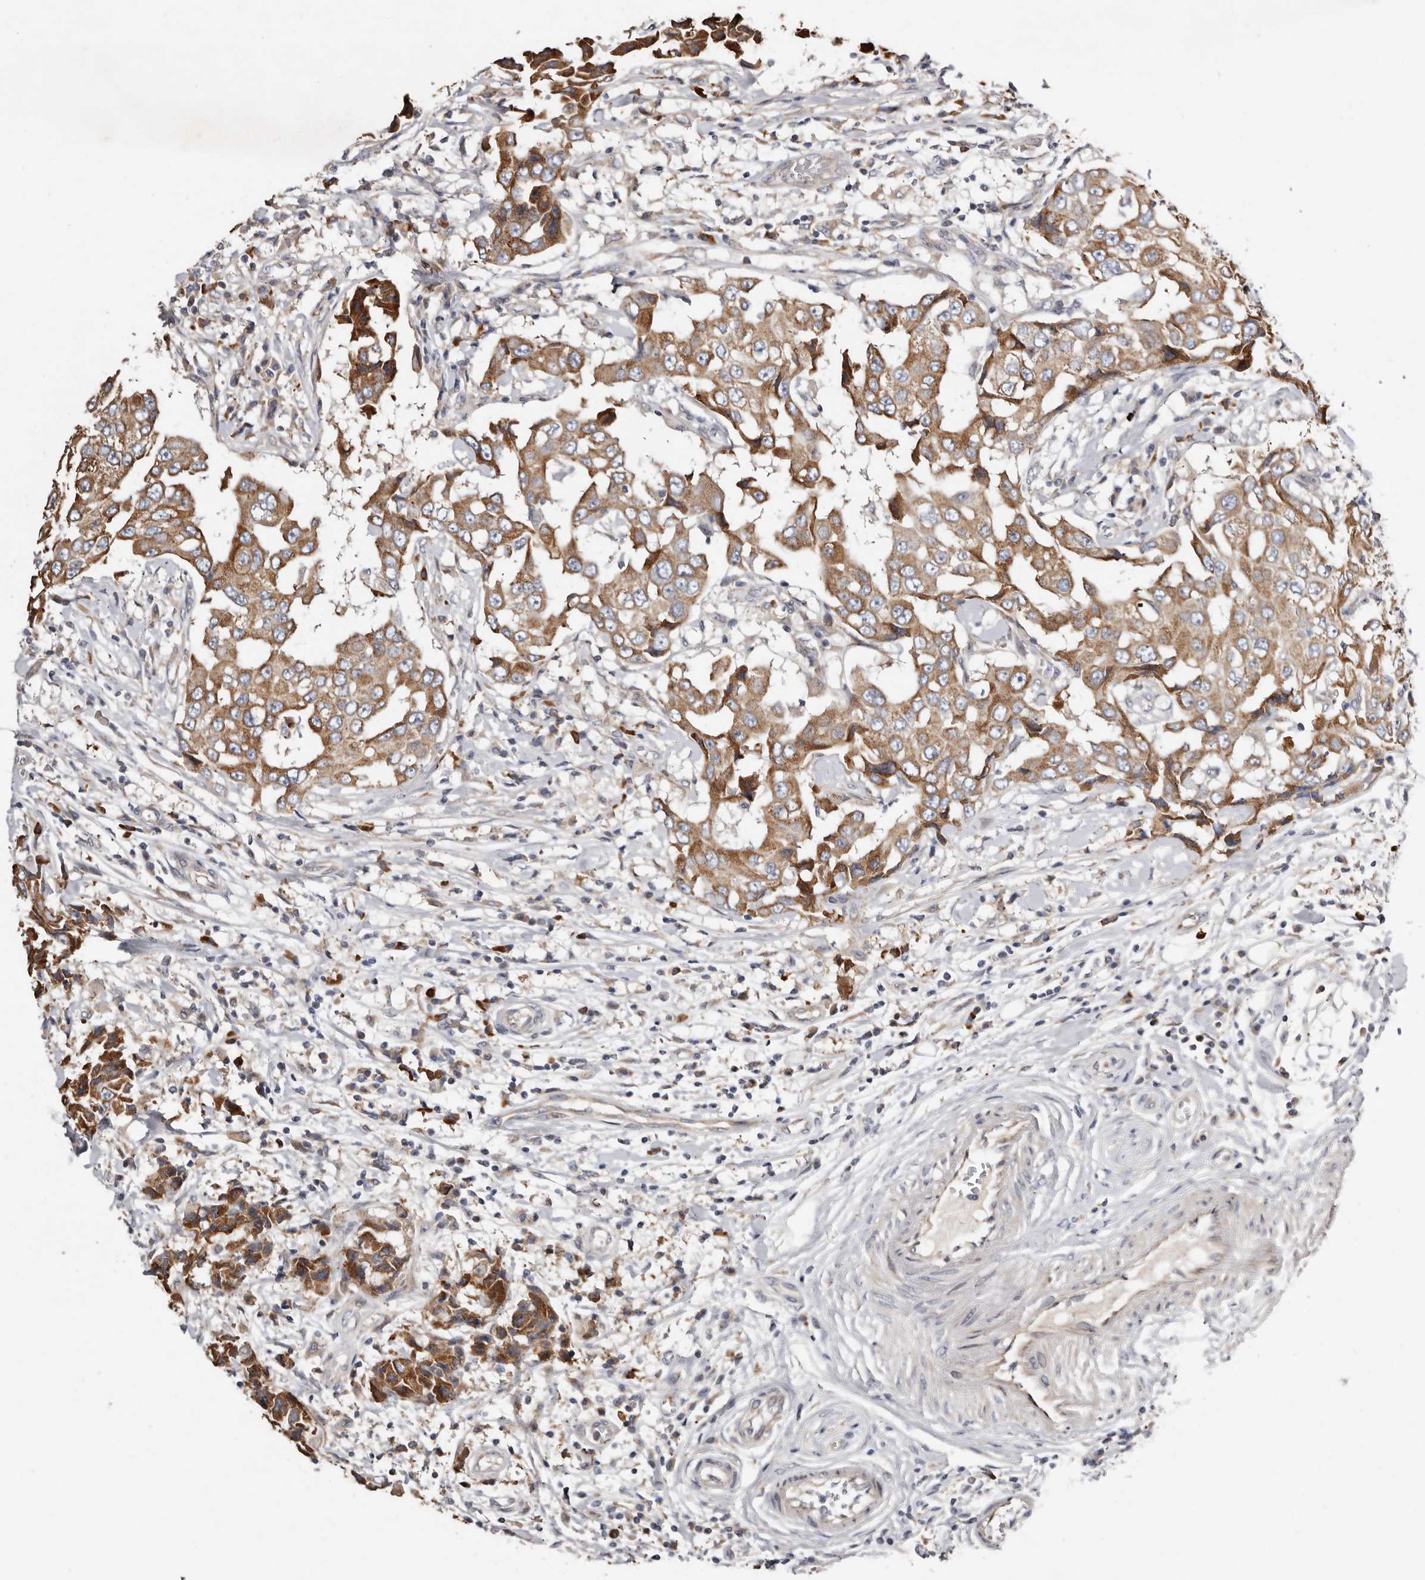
{"staining": {"intensity": "moderate", "quantity": ">75%", "location": "cytoplasmic/membranous"}, "tissue": "breast cancer", "cell_type": "Tumor cells", "image_type": "cancer", "snomed": [{"axis": "morphology", "description": "Duct carcinoma"}, {"axis": "topography", "description": "Breast"}], "caption": "Immunohistochemical staining of breast cancer (infiltrating ductal carcinoma) displays moderate cytoplasmic/membranous protein staining in about >75% of tumor cells. The protein of interest is stained brown, and the nuclei are stained in blue (DAB (3,3'-diaminobenzidine) IHC with brightfield microscopy, high magnification).", "gene": "ASIC5", "patient": {"sex": "female", "age": 27}}